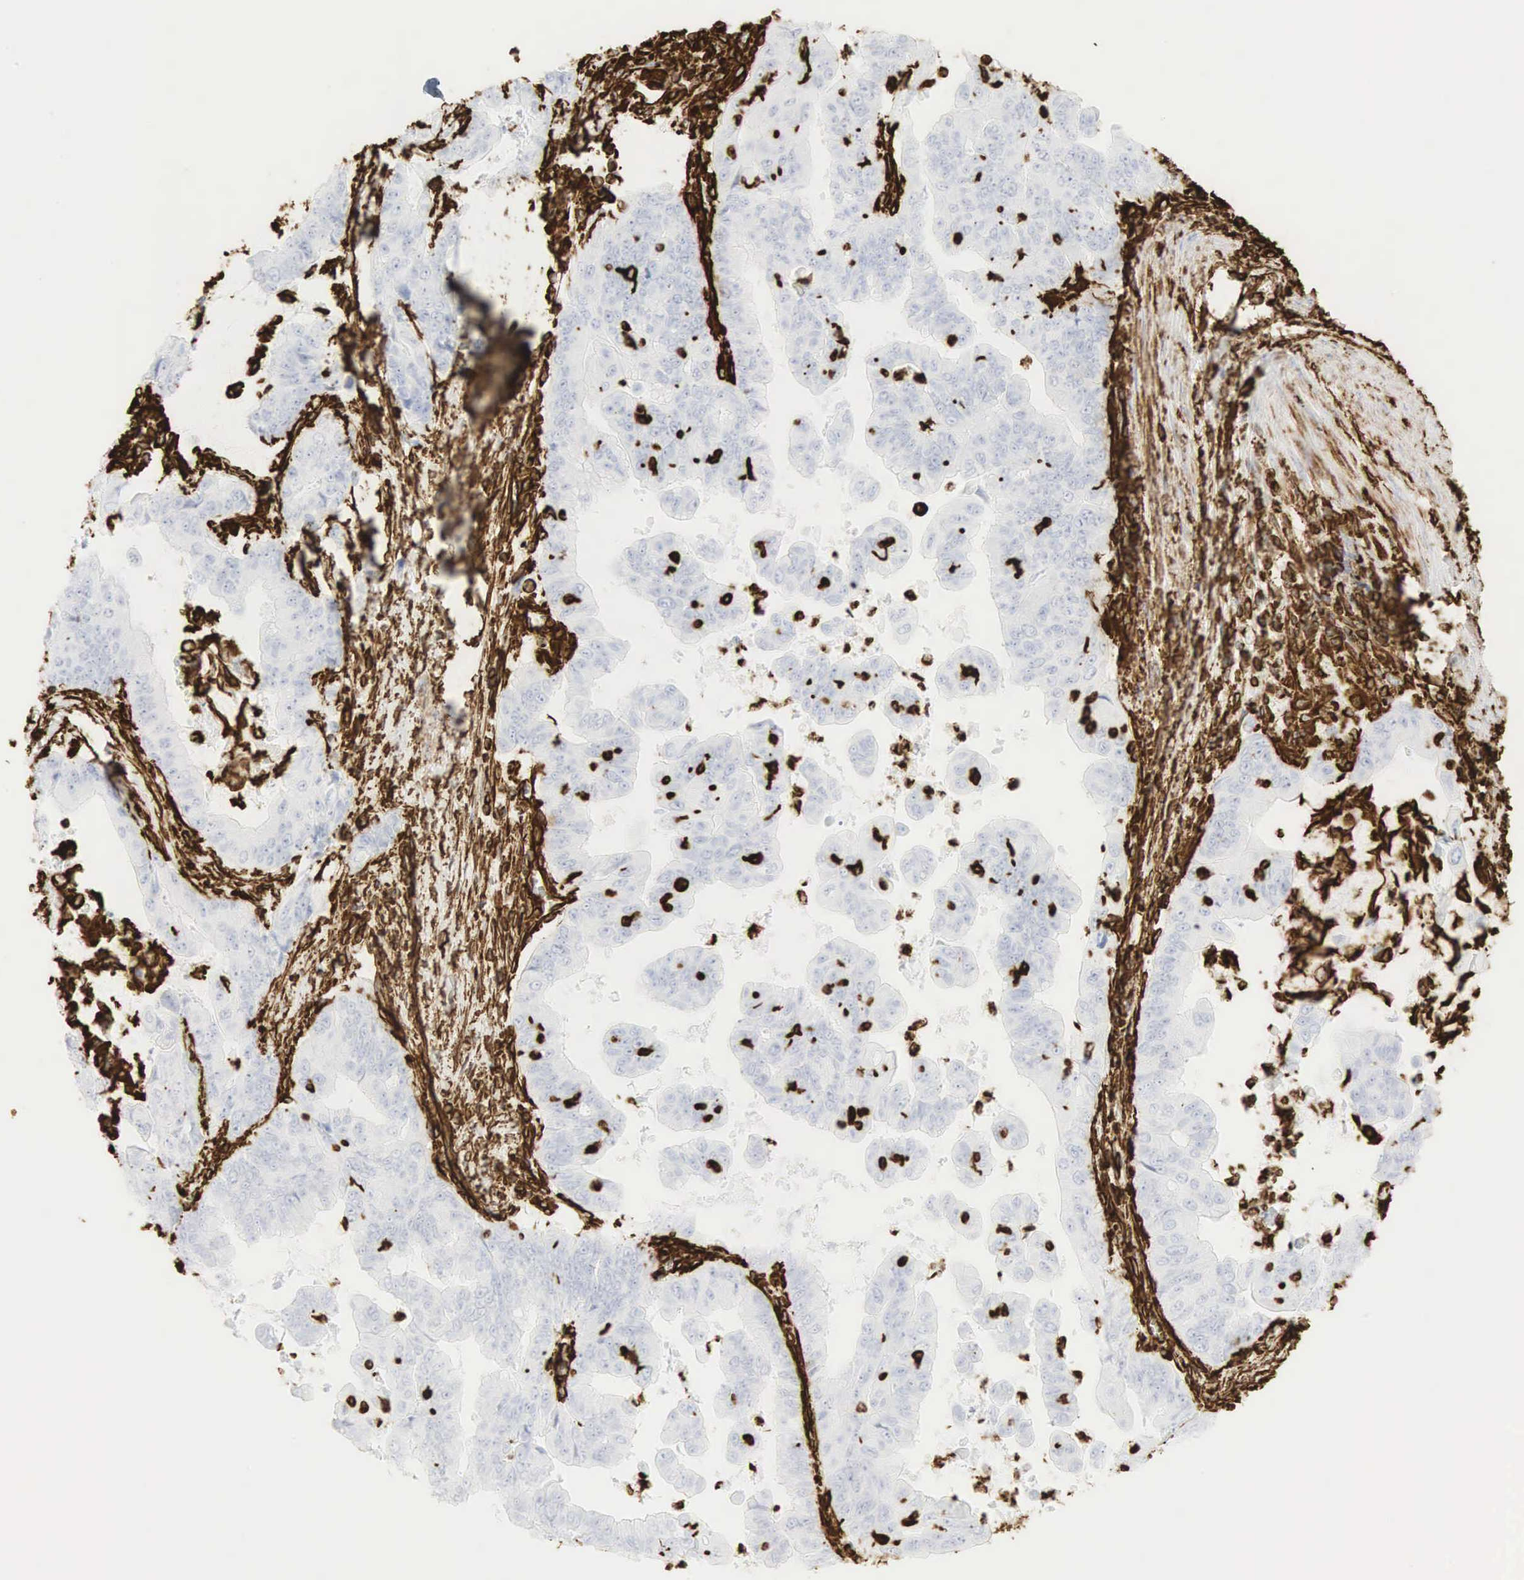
{"staining": {"intensity": "strong", "quantity": "<25%", "location": "cytoplasmic/membranous"}, "tissue": "stomach cancer", "cell_type": "Tumor cells", "image_type": "cancer", "snomed": [{"axis": "morphology", "description": "Adenocarcinoma, NOS"}, {"axis": "topography", "description": "Stomach, upper"}], "caption": "Stomach cancer (adenocarcinoma) was stained to show a protein in brown. There is medium levels of strong cytoplasmic/membranous expression in about <25% of tumor cells.", "gene": "VIM", "patient": {"sex": "male", "age": 80}}